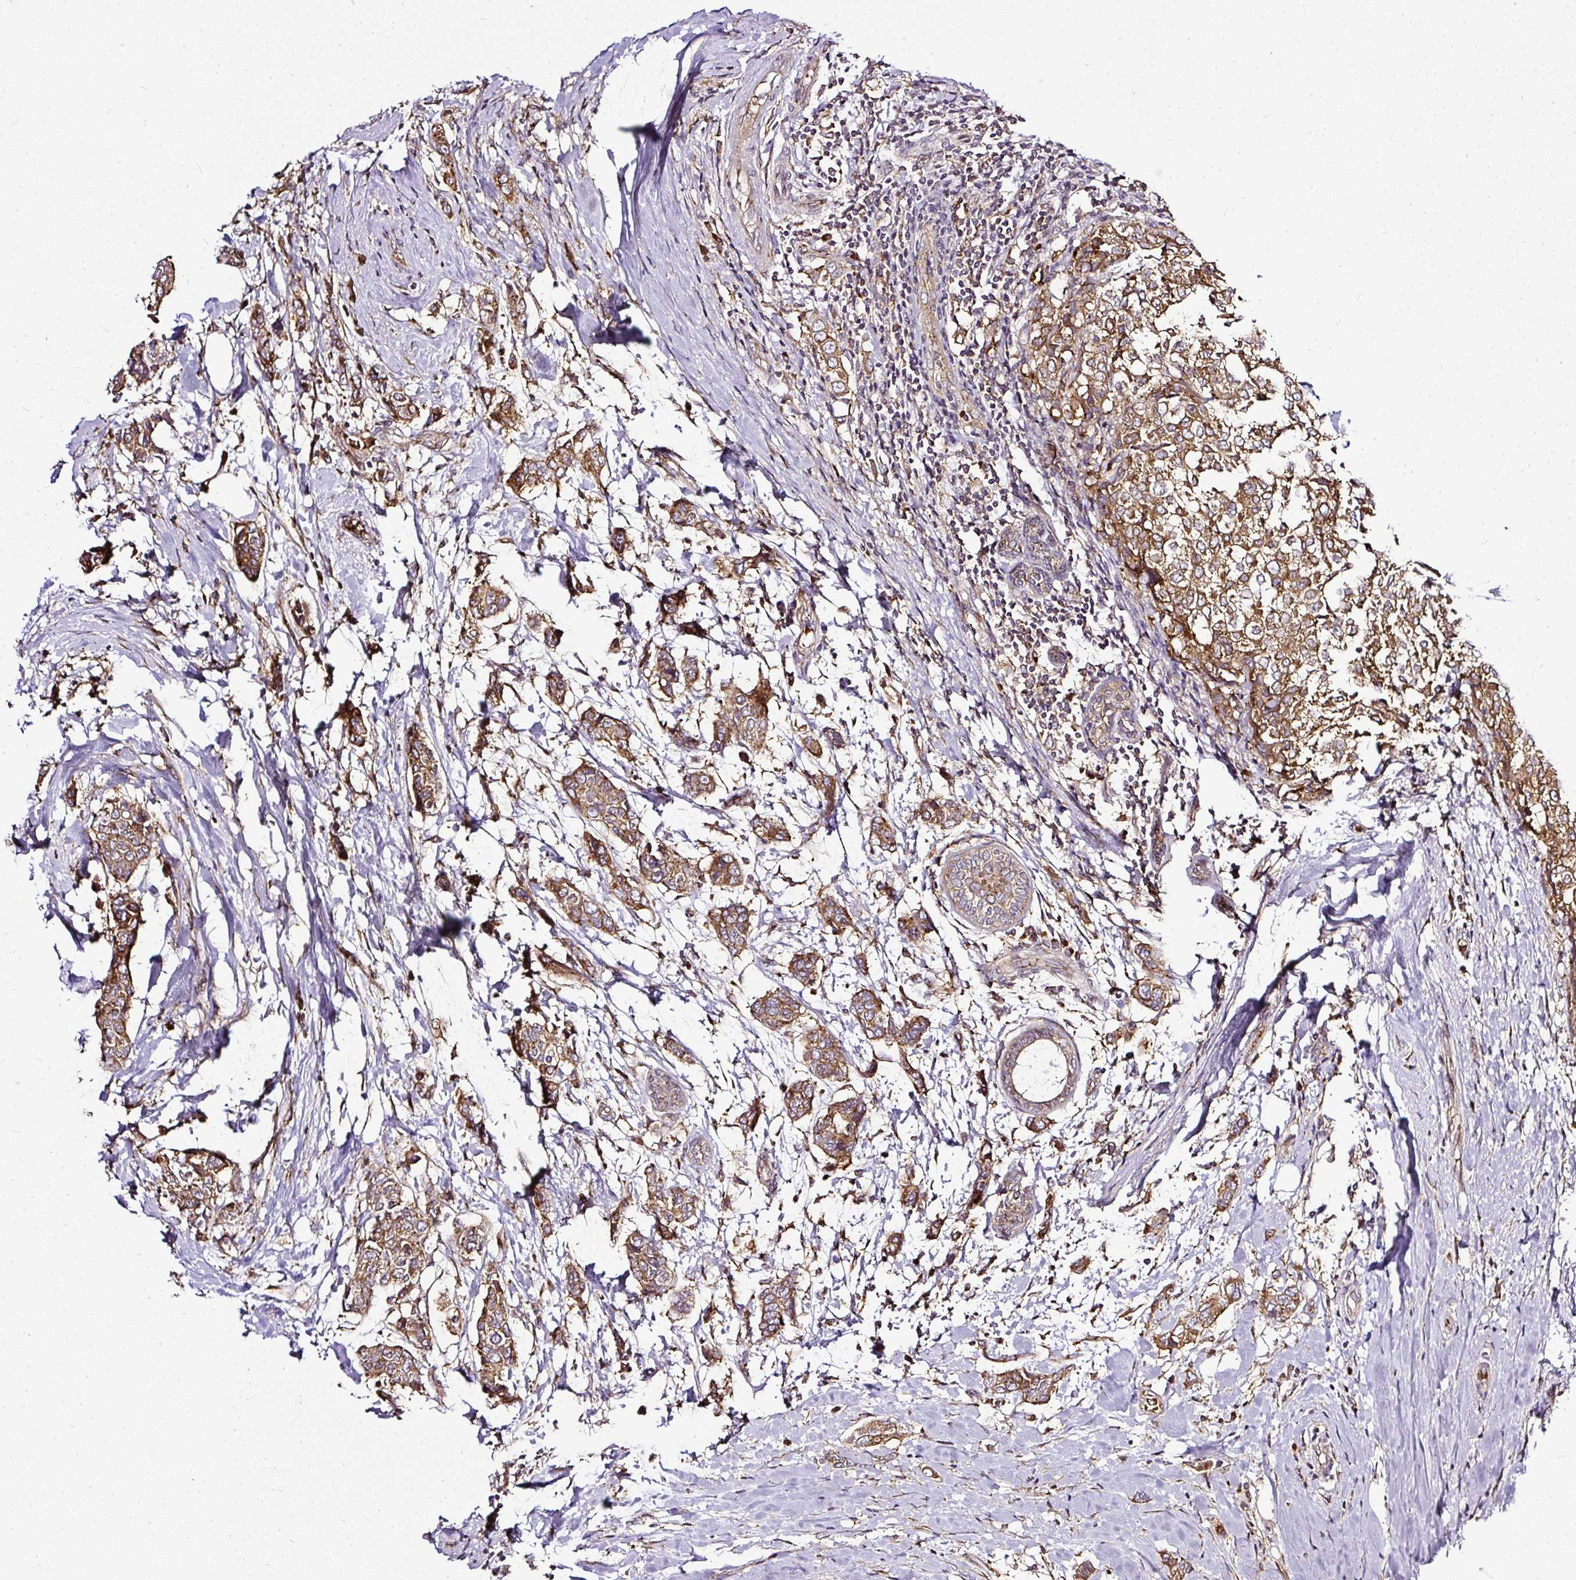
{"staining": {"intensity": "moderate", "quantity": ">75%", "location": "cytoplasmic/membranous"}, "tissue": "breast cancer", "cell_type": "Tumor cells", "image_type": "cancer", "snomed": [{"axis": "morphology", "description": "Lobular carcinoma"}, {"axis": "topography", "description": "Breast"}], "caption": "Breast cancer stained for a protein (brown) displays moderate cytoplasmic/membranous positive positivity in about >75% of tumor cells.", "gene": "SMC4", "patient": {"sex": "female", "age": 51}}